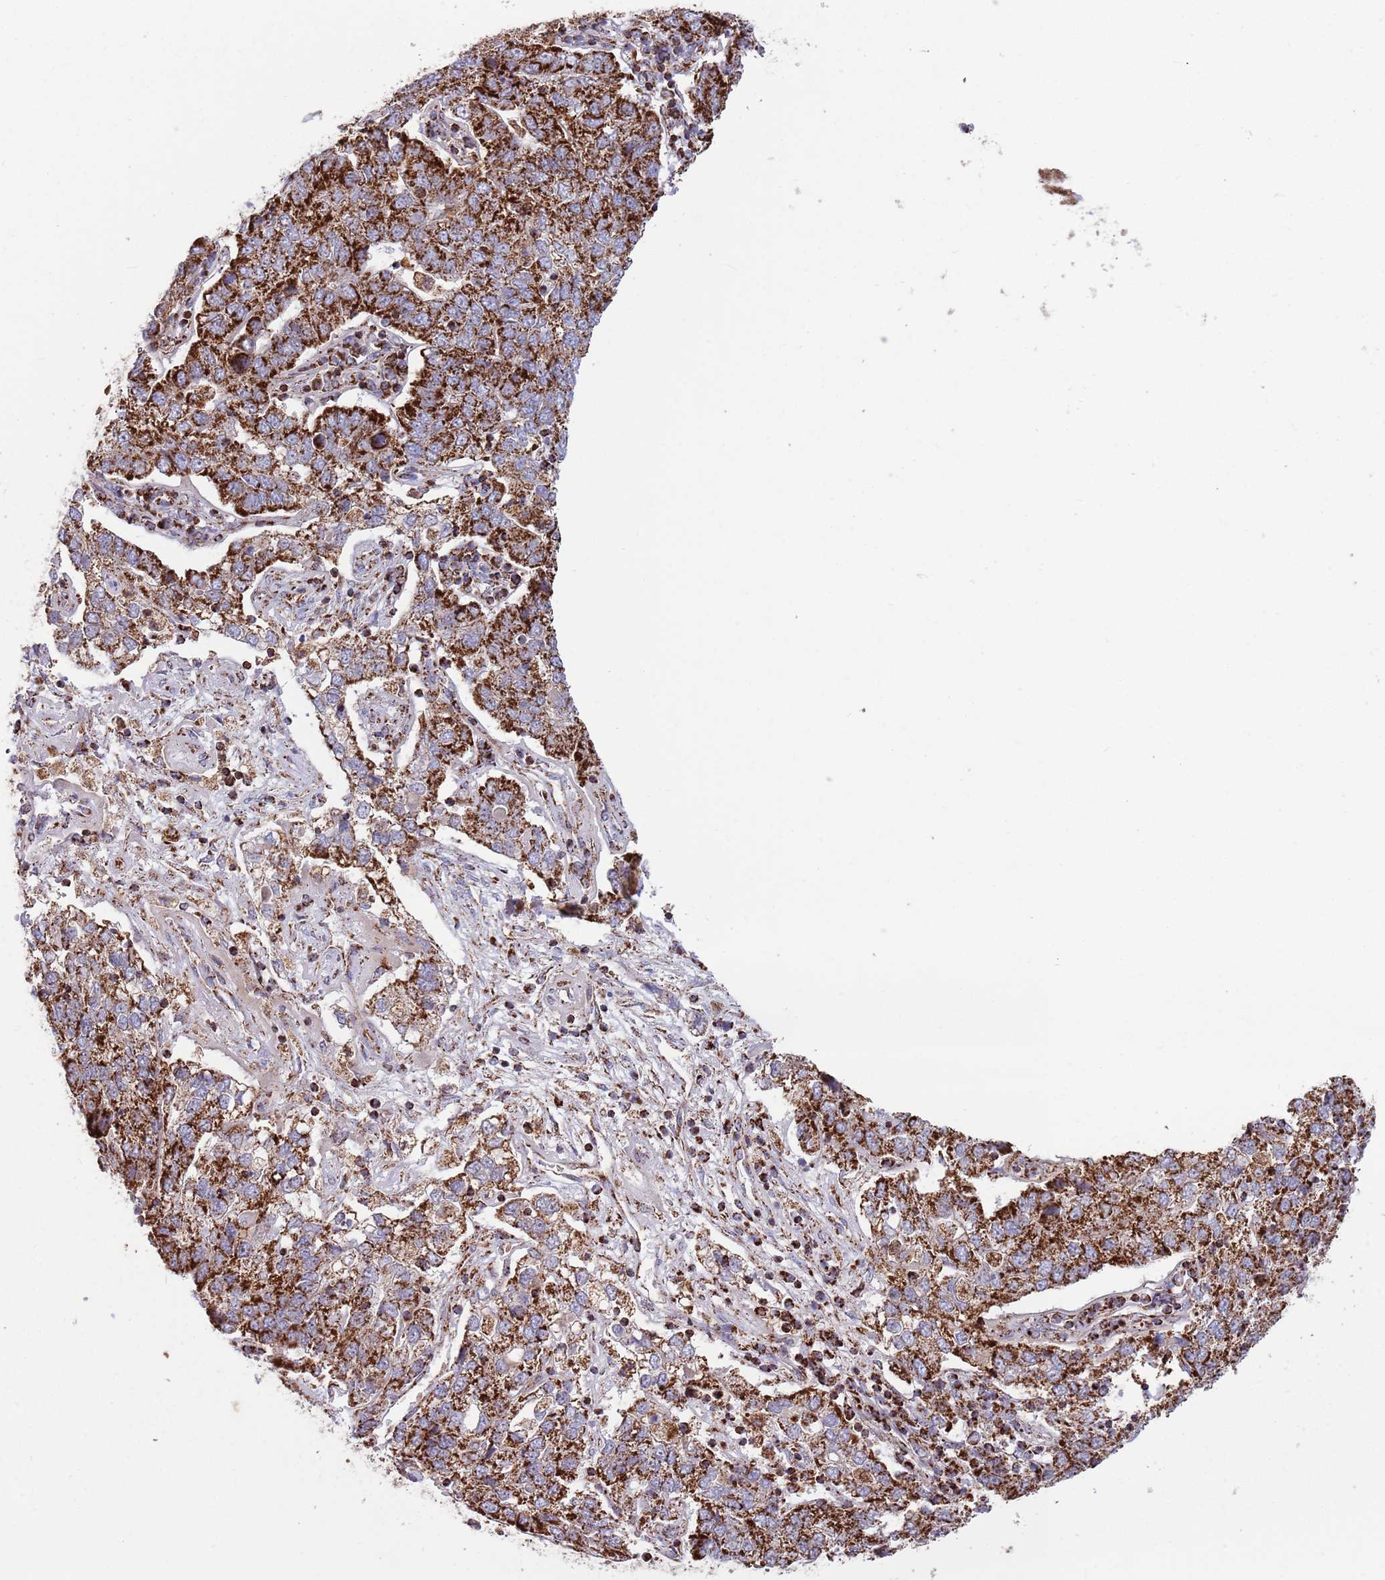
{"staining": {"intensity": "strong", "quantity": ">75%", "location": "cytoplasmic/membranous"}, "tissue": "pancreatic cancer", "cell_type": "Tumor cells", "image_type": "cancer", "snomed": [{"axis": "morphology", "description": "Adenocarcinoma, NOS"}, {"axis": "topography", "description": "Pancreas"}], "caption": "Approximately >75% of tumor cells in pancreatic adenocarcinoma show strong cytoplasmic/membranous protein expression as visualized by brown immunohistochemical staining.", "gene": "ATP5PD", "patient": {"sex": "female", "age": 61}}